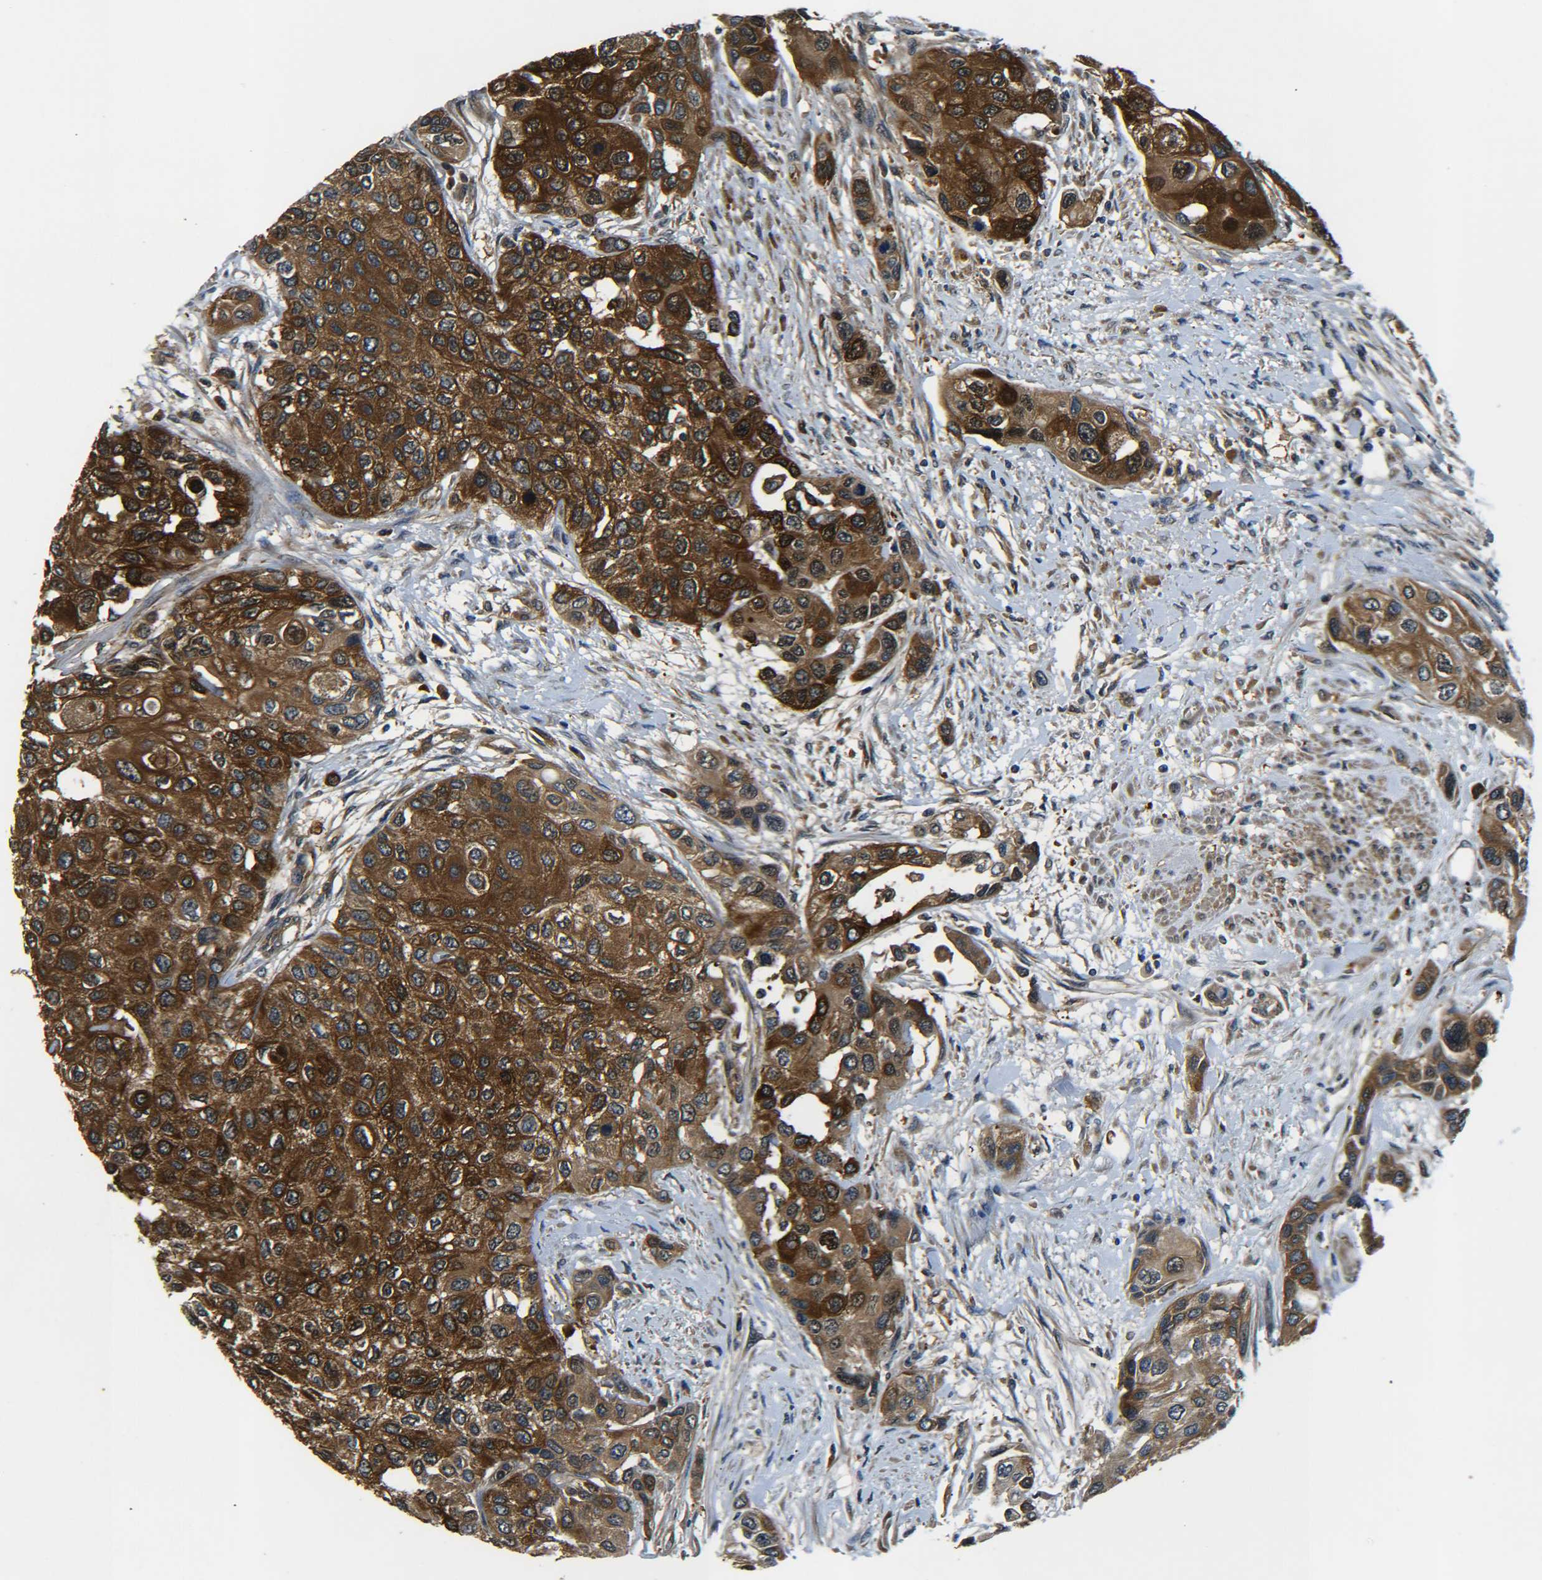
{"staining": {"intensity": "strong", "quantity": ">75%", "location": "cytoplasmic/membranous"}, "tissue": "urothelial cancer", "cell_type": "Tumor cells", "image_type": "cancer", "snomed": [{"axis": "morphology", "description": "Urothelial carcinoma, High grade"}, {"axis": "topography", "description": "Urinary bladder"}], "caption": "Immunohistochemical staining of urothelial cancer exhibits high levels of strong cytoplasmic/membranous expression in about >75% of tumor cells.", "gene": "PREB", "patient": {"sex": "female", "age": 56}}